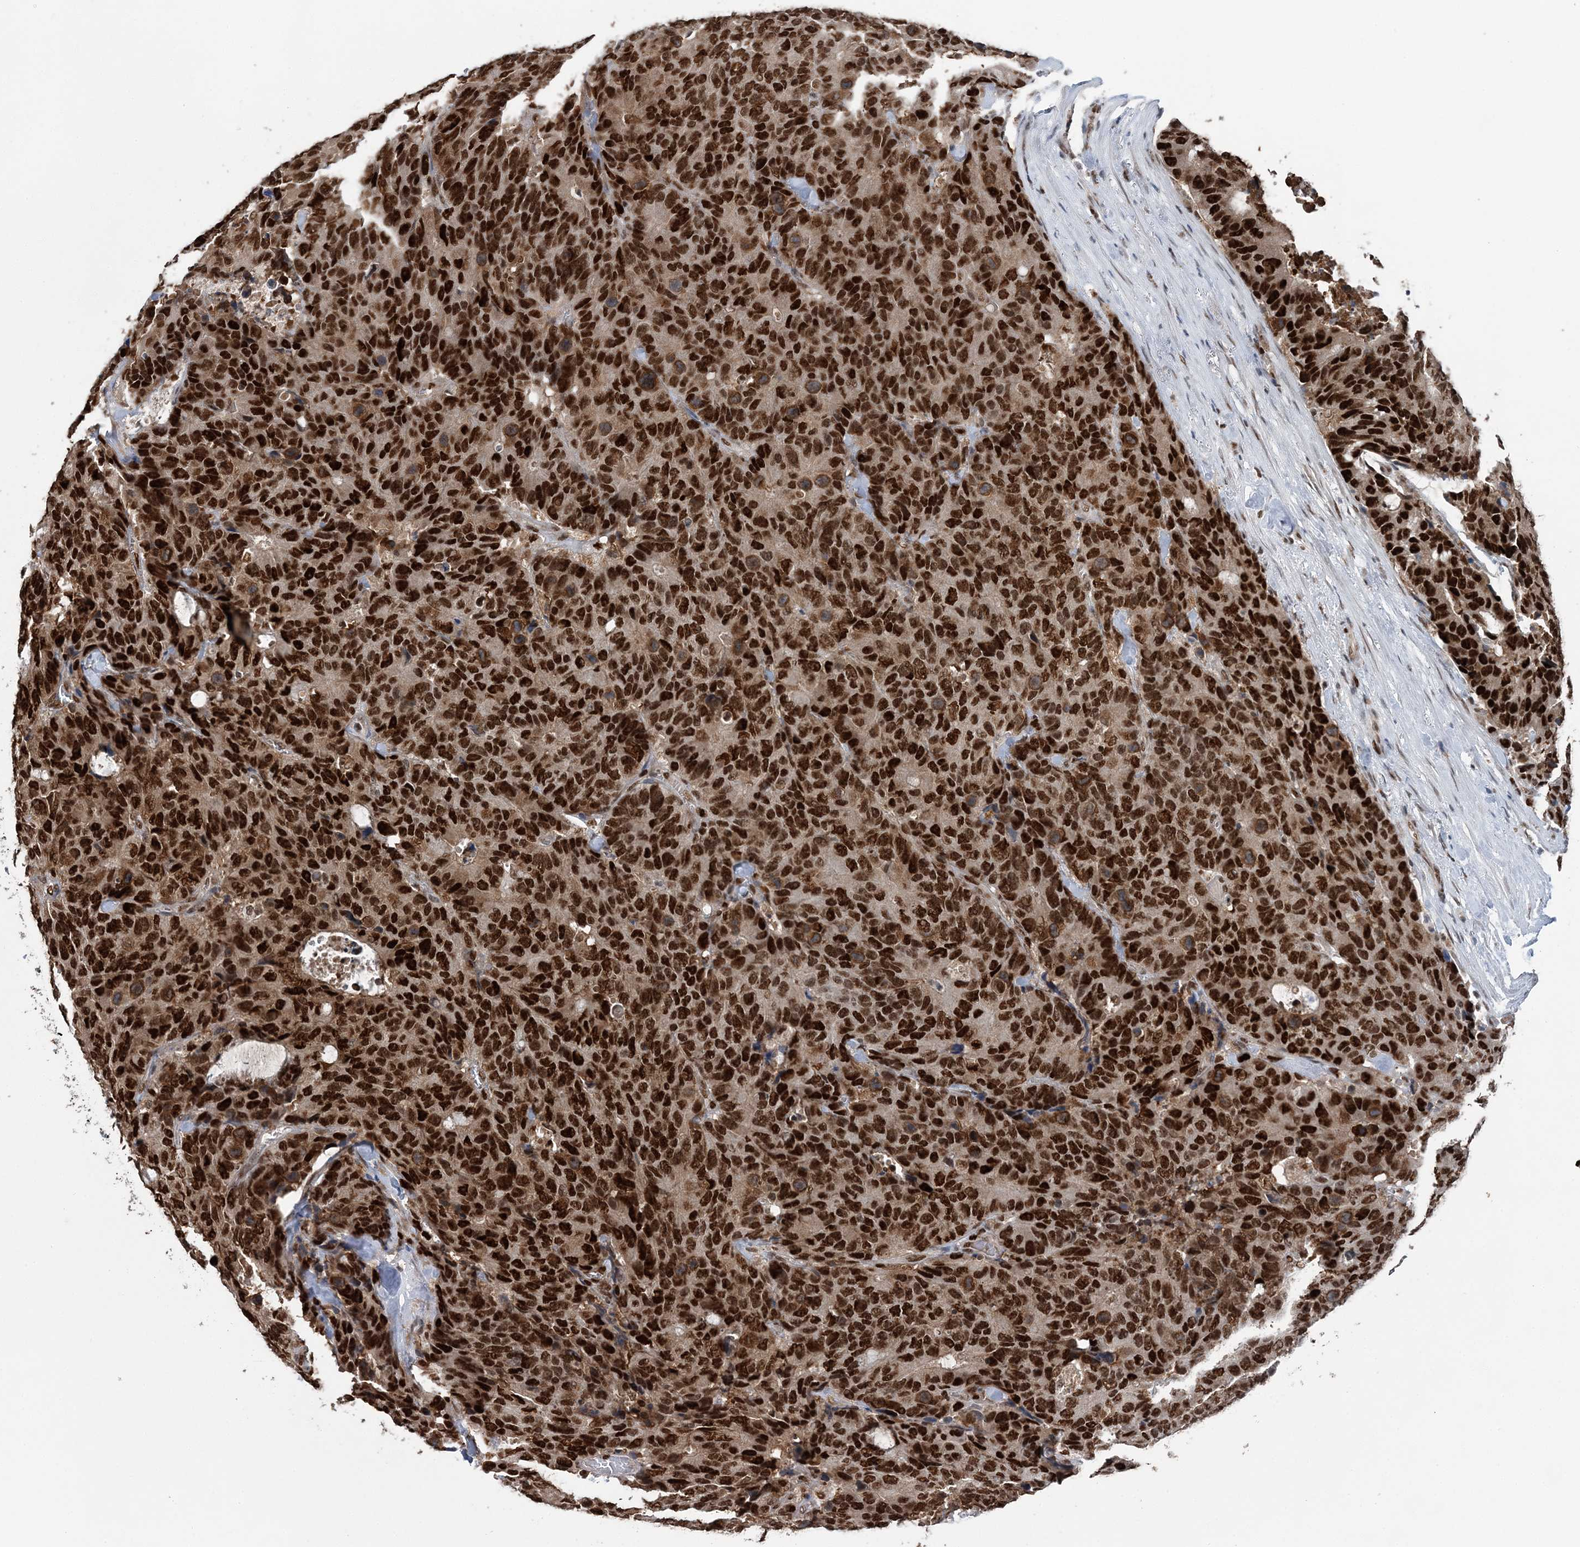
{"staining": {"intensity": "strong", "quantity": ">75%", "location": "nuclear"}, "tissue": "colorectal cancer", "cell_type": "Tumor cells", "image_type": "cancer", "snomed": [{"axis": "morphology", "description": "Adenocarcinoma, NOS"}, {"axis": "topography", "description": "Colon"}], "caption": "DAB immunohistochemical staining of colorectal cancer (adenocarcinoma) shows strong nuclear protein staining in about >75% of tumor cells. The staining was performed using DAB, with brown indicating positive protein expression. Nuclei are stained blue with hematoxylin.", "gene": "HAT1", "patient": {"sex": "female", "age": 86}}